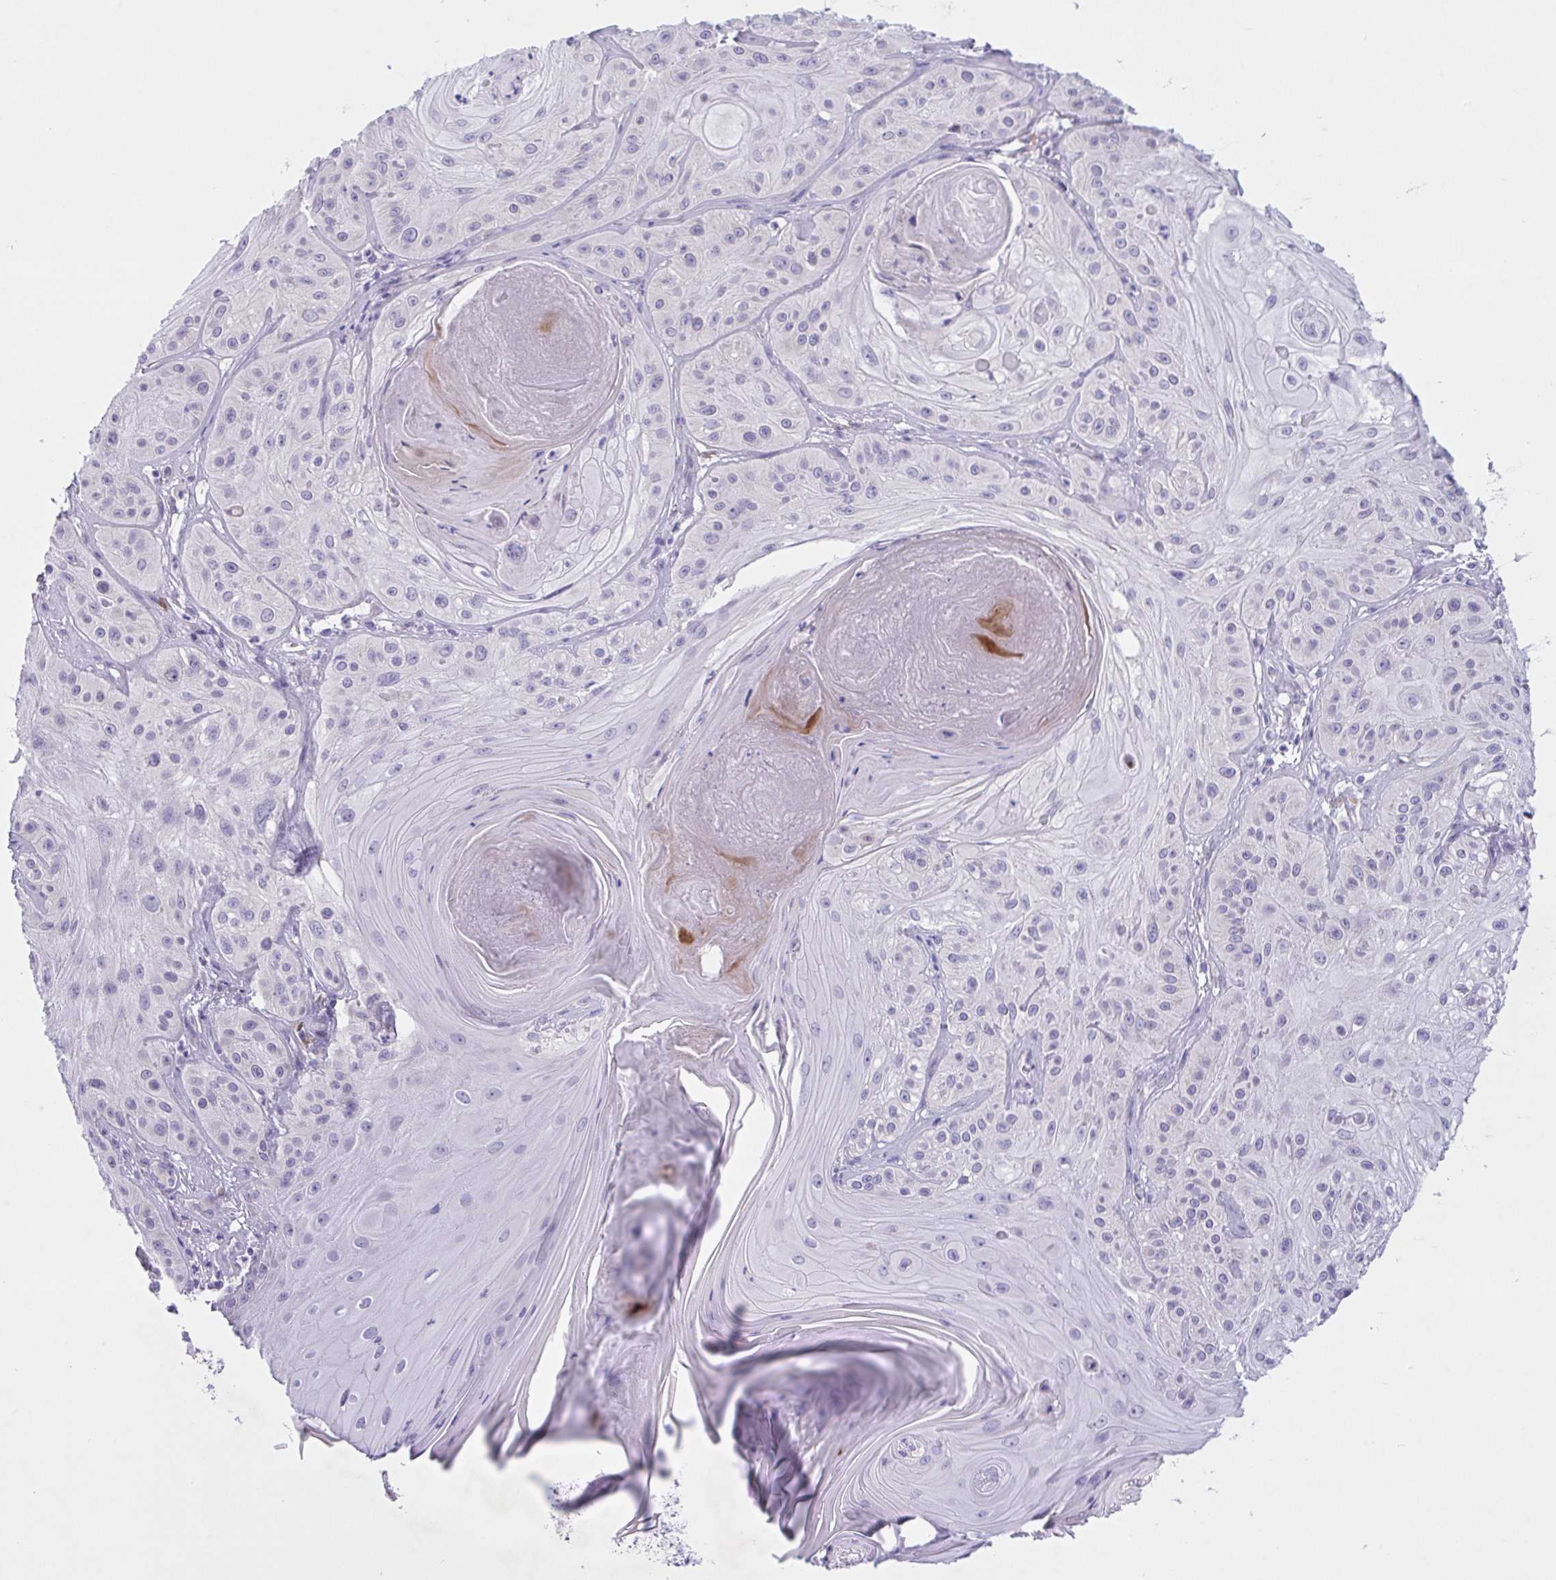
{"staining": {"intensity": "negative", "quantity": "none", "location": "none"}, "tissue": "skin cancer", "cell_type": "Tumor cells", "image_type": "cancer", "snomed": [{"axis": "morphology", "description": "Squamous cell carcinoma, NOS"}, {"axis": "topography", "description": "Skin"}], "caption": "This is an IHC photomicrograph of squamous cell carcinoma (skin). There is no staining in tumor cells.", "gene": "FAM86B1", "patient": {"sex": "male", "age": 85}}